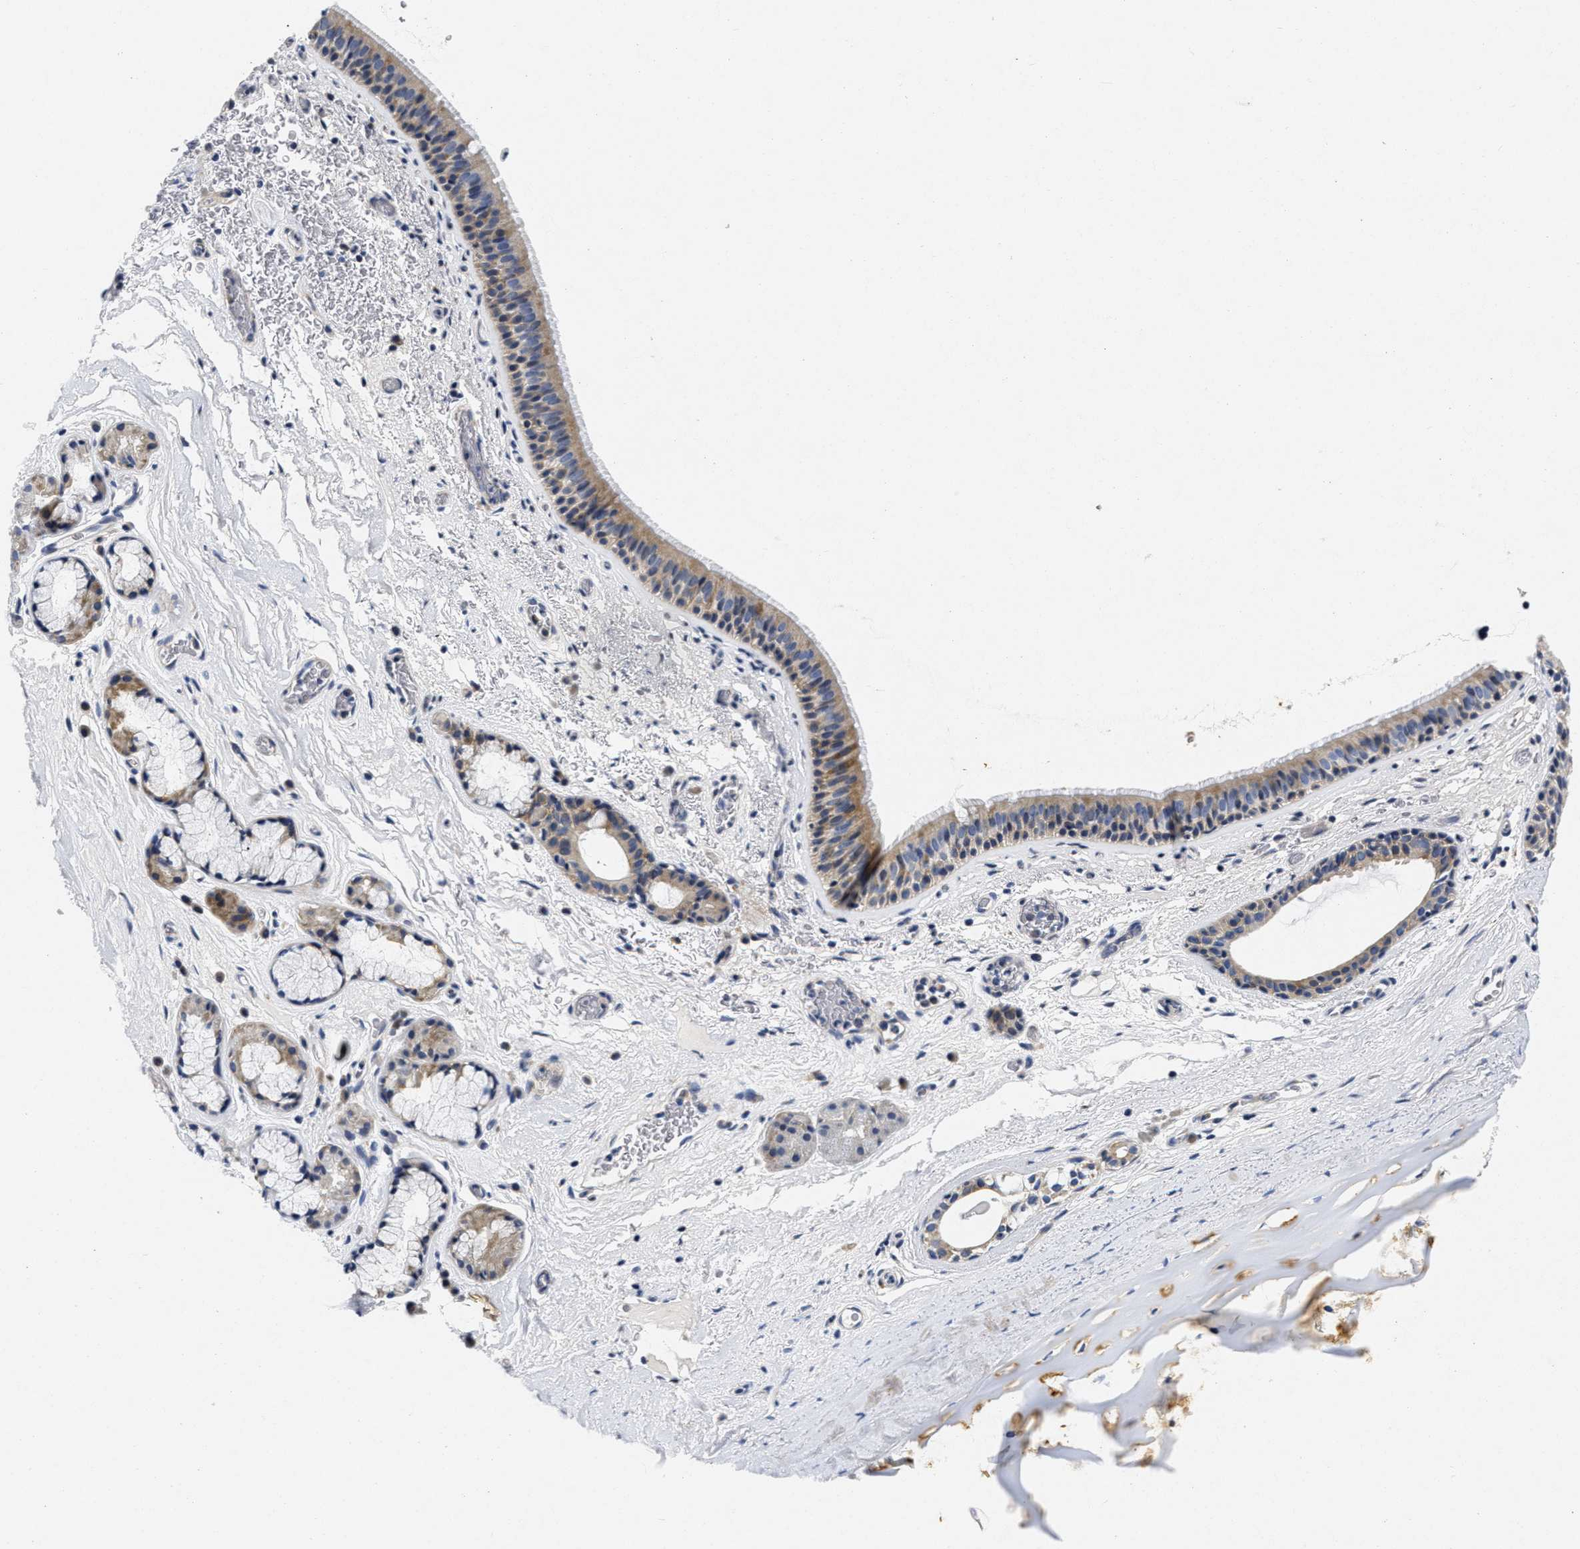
{"staining": {"intensity": "moderate", "quantity": ">75%", "location": "cytoplasmic/membranous"}, "tissue": "bronchus", "cell_type": "Respiratory epithelial cells", "image_type": "normal", "snomed": [{"axis": "morphology", "description": "Normal tissue, NOS"}, {"axis": "topography", "description": "Cartilage tissue"}], "caption": "An image showing moderate cytoplasmic/membranous positivity in approximately >75% of respiratory epithelial cells in normal bronchus, as visualized by brown immunohistochemical staining.", "gene": "LAD1", "patient": {"sex": "female", "age": 63}}